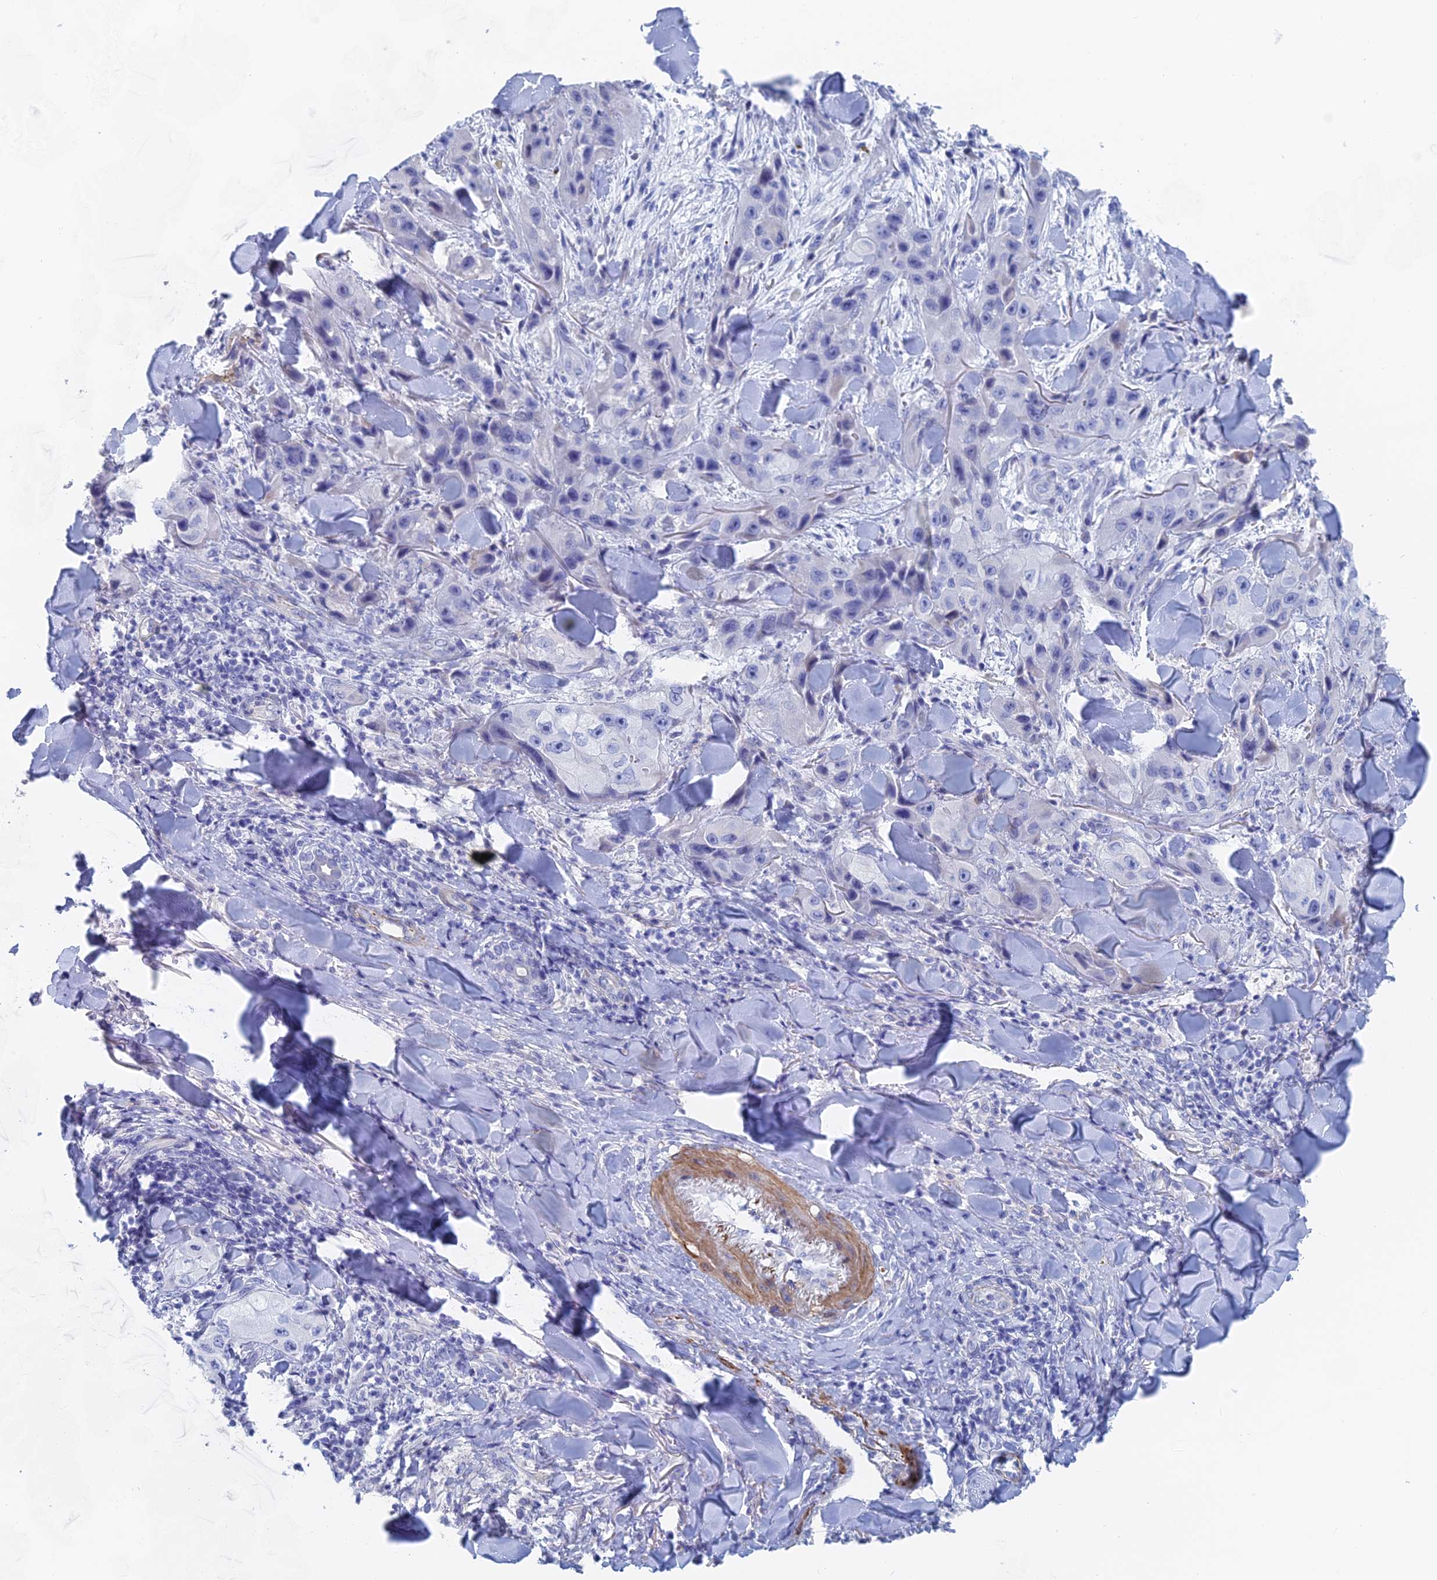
{"staining": {"intensity": "negative", "quantity": "none", "location": "none"}, "tissue": "skin cancer", "cell_type": "Tumor cells", "image_type": "cancer", "snomed": [{"axis": "morphology", "description": "Squamous cell carcinoma, NOS"}, {"axis": "topography", "description": "Skin"}, {"axis": "topography", "description": "Subcutis"}], "caption": "This is a histopathology image of IHC staining of squamous cell carcinoma (skin), which shows no expression in tumor cells.", "gene": "KCNK18", "patient": {"sex": "male", "age": 73}}